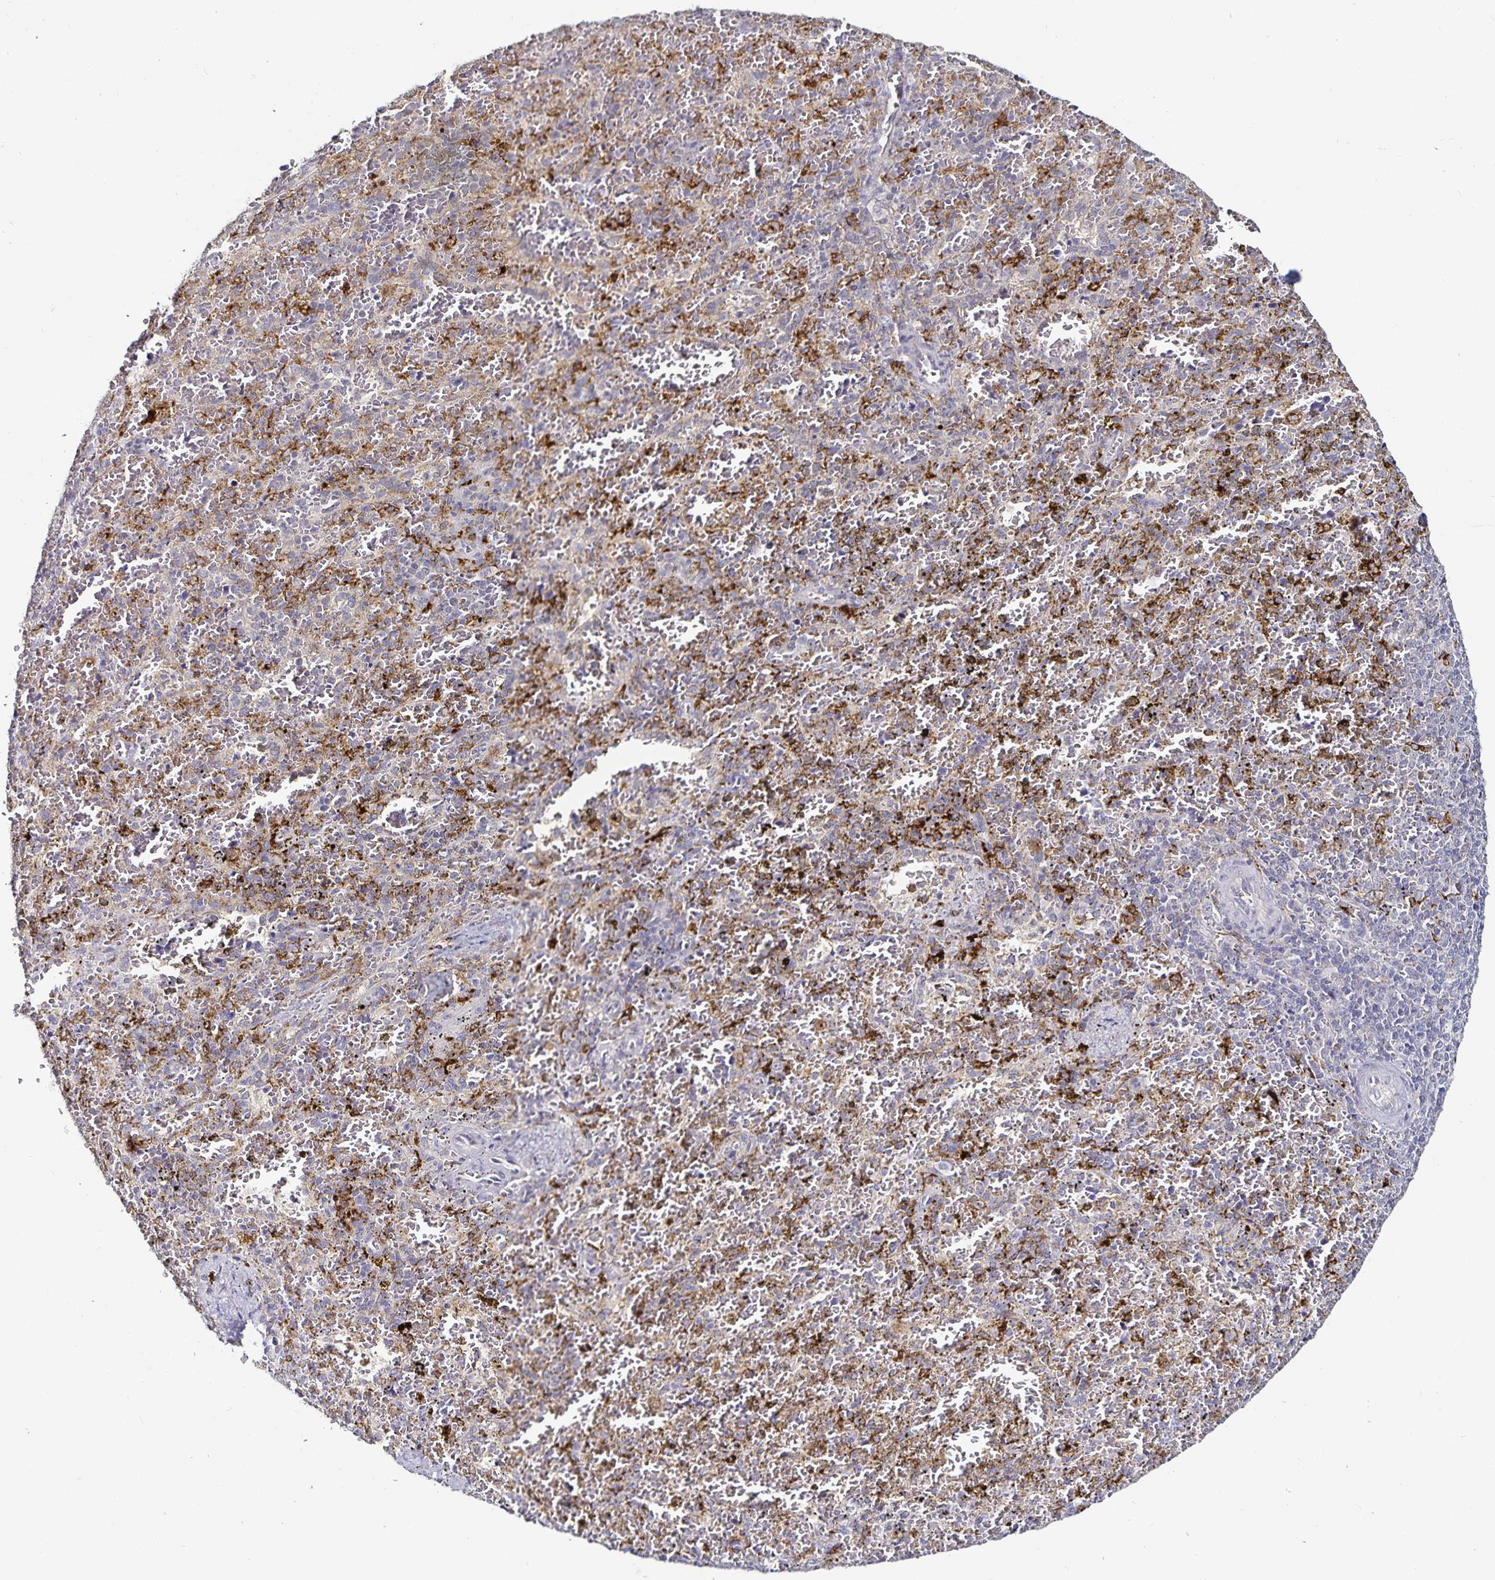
{"staining": {"intensity": "negative", "quantity": "none", "location": "none"}, "tissue": "spleen", "cell_type": "Cells in red pulp", "image_type": "normal", "snomed": [{"axis": "morphology", "description": "Normal tissue, NOS"}, {"axis": "topography", "description": "Spleen"}], "caption": "High power microscopy histopathology image of an immunohistochemistry (IHC) histopathology image of normal spleen, revealing no significant staining in cells in red pulp.", "gene": "ACSL5", "patient": {"sex": "female", "age": 50}}